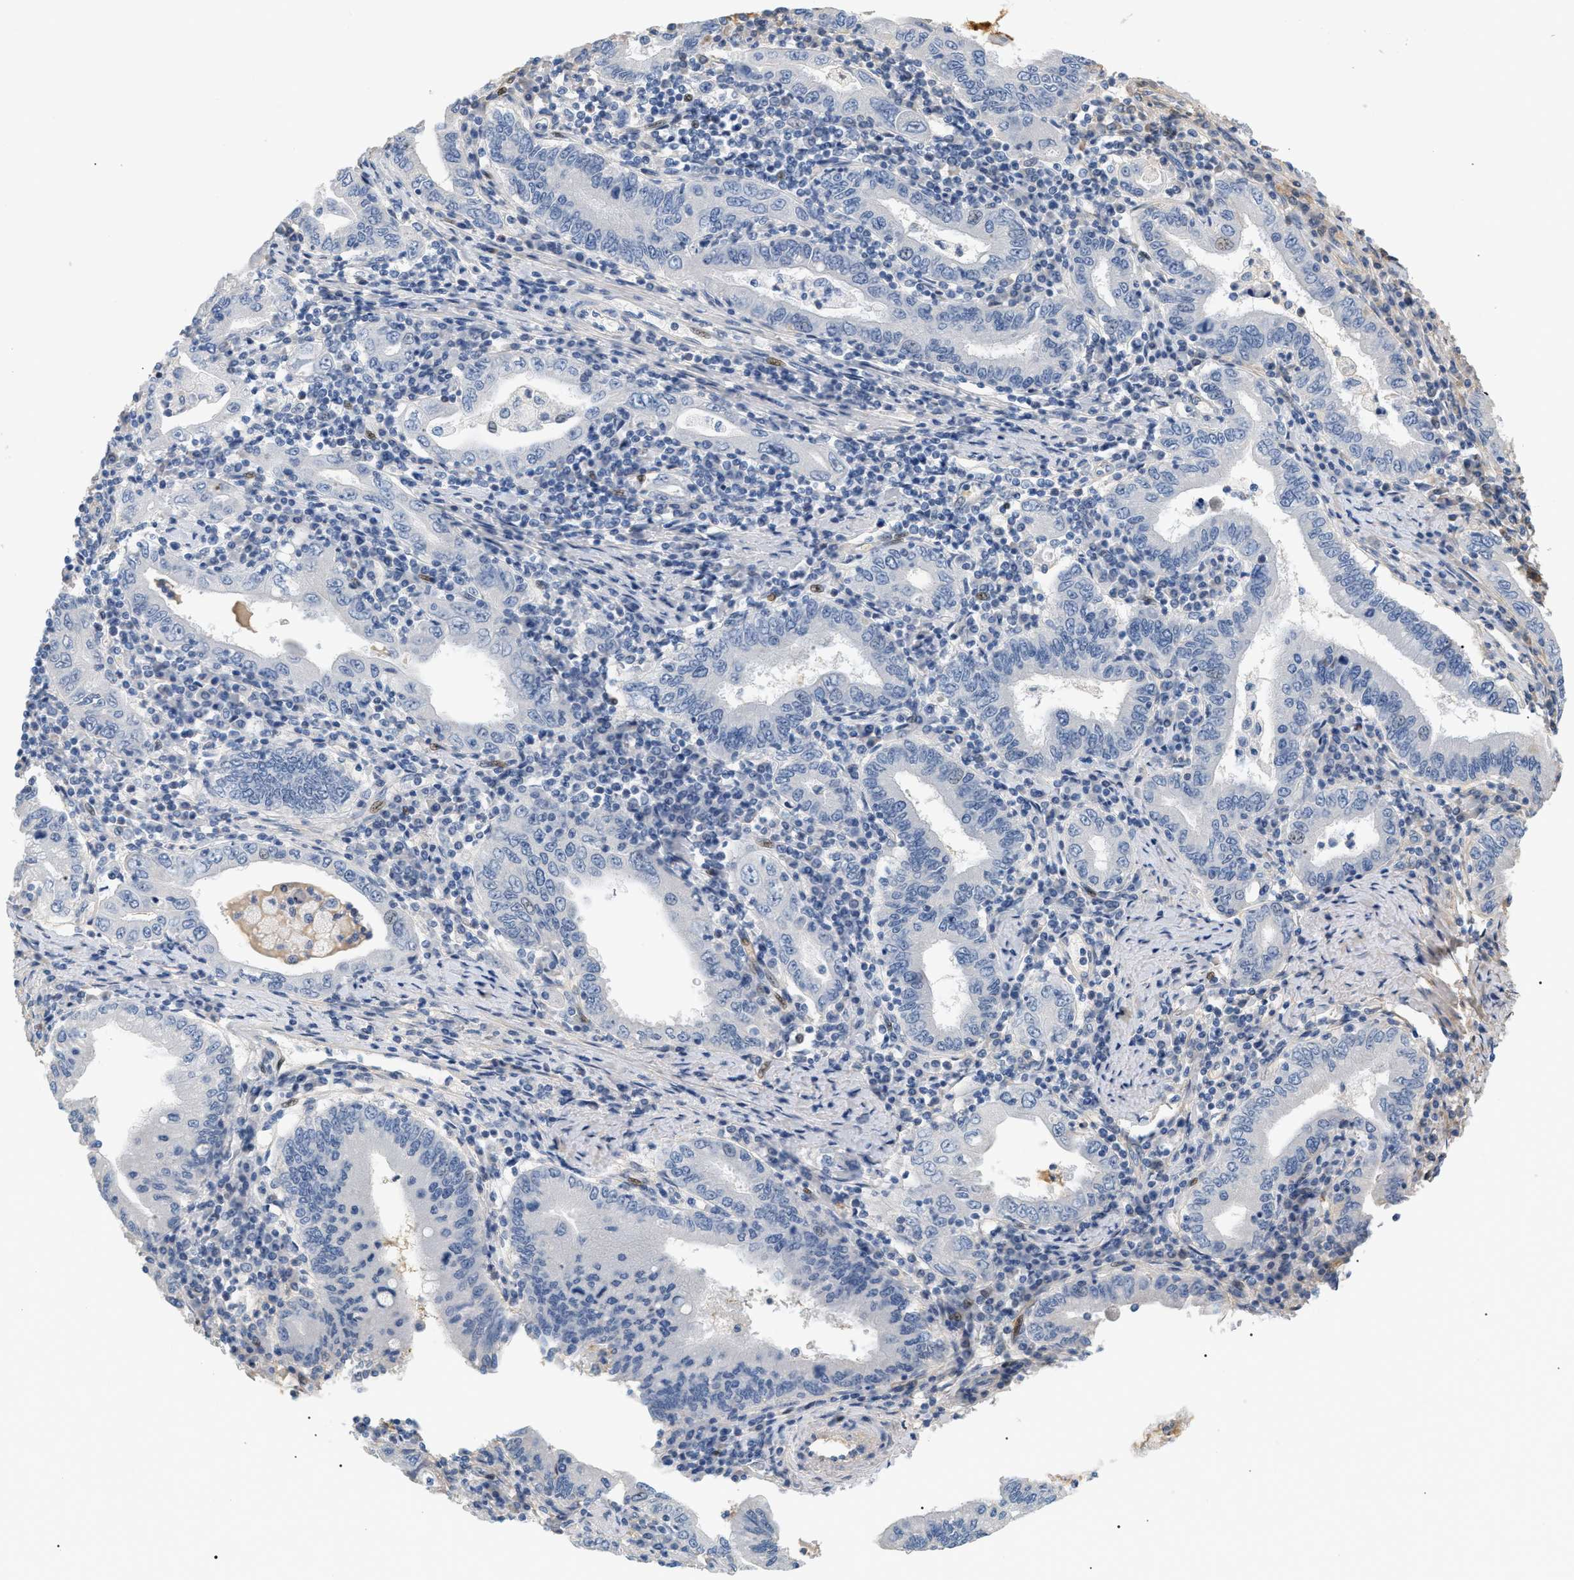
{"staining": {"intensity": "negative", "quantity": "none", "location": "none"}, "tissue": "stomach cancer", "cell_type": "Tumor cells", "image_type": "cancer", "snomed": [{"axis": "morphology", "description": "Normal tissue, NOS"}, {"axis": "morphology", "description": "Adenocarcinoma, NOS"}, {"axis": "topography", "description": "Esophagus"}, {"axis": "topography", "description": "Stomach, upper"}, {"axis": "topography", "description": "Peripheral nerve tissue"}], "caption": "Photomicrograph shows no significant protein expression in tumor cells of adenocarcinoma (stomach).", "gene": "CFH", "patient": {"sex": "male", "age": 62}}